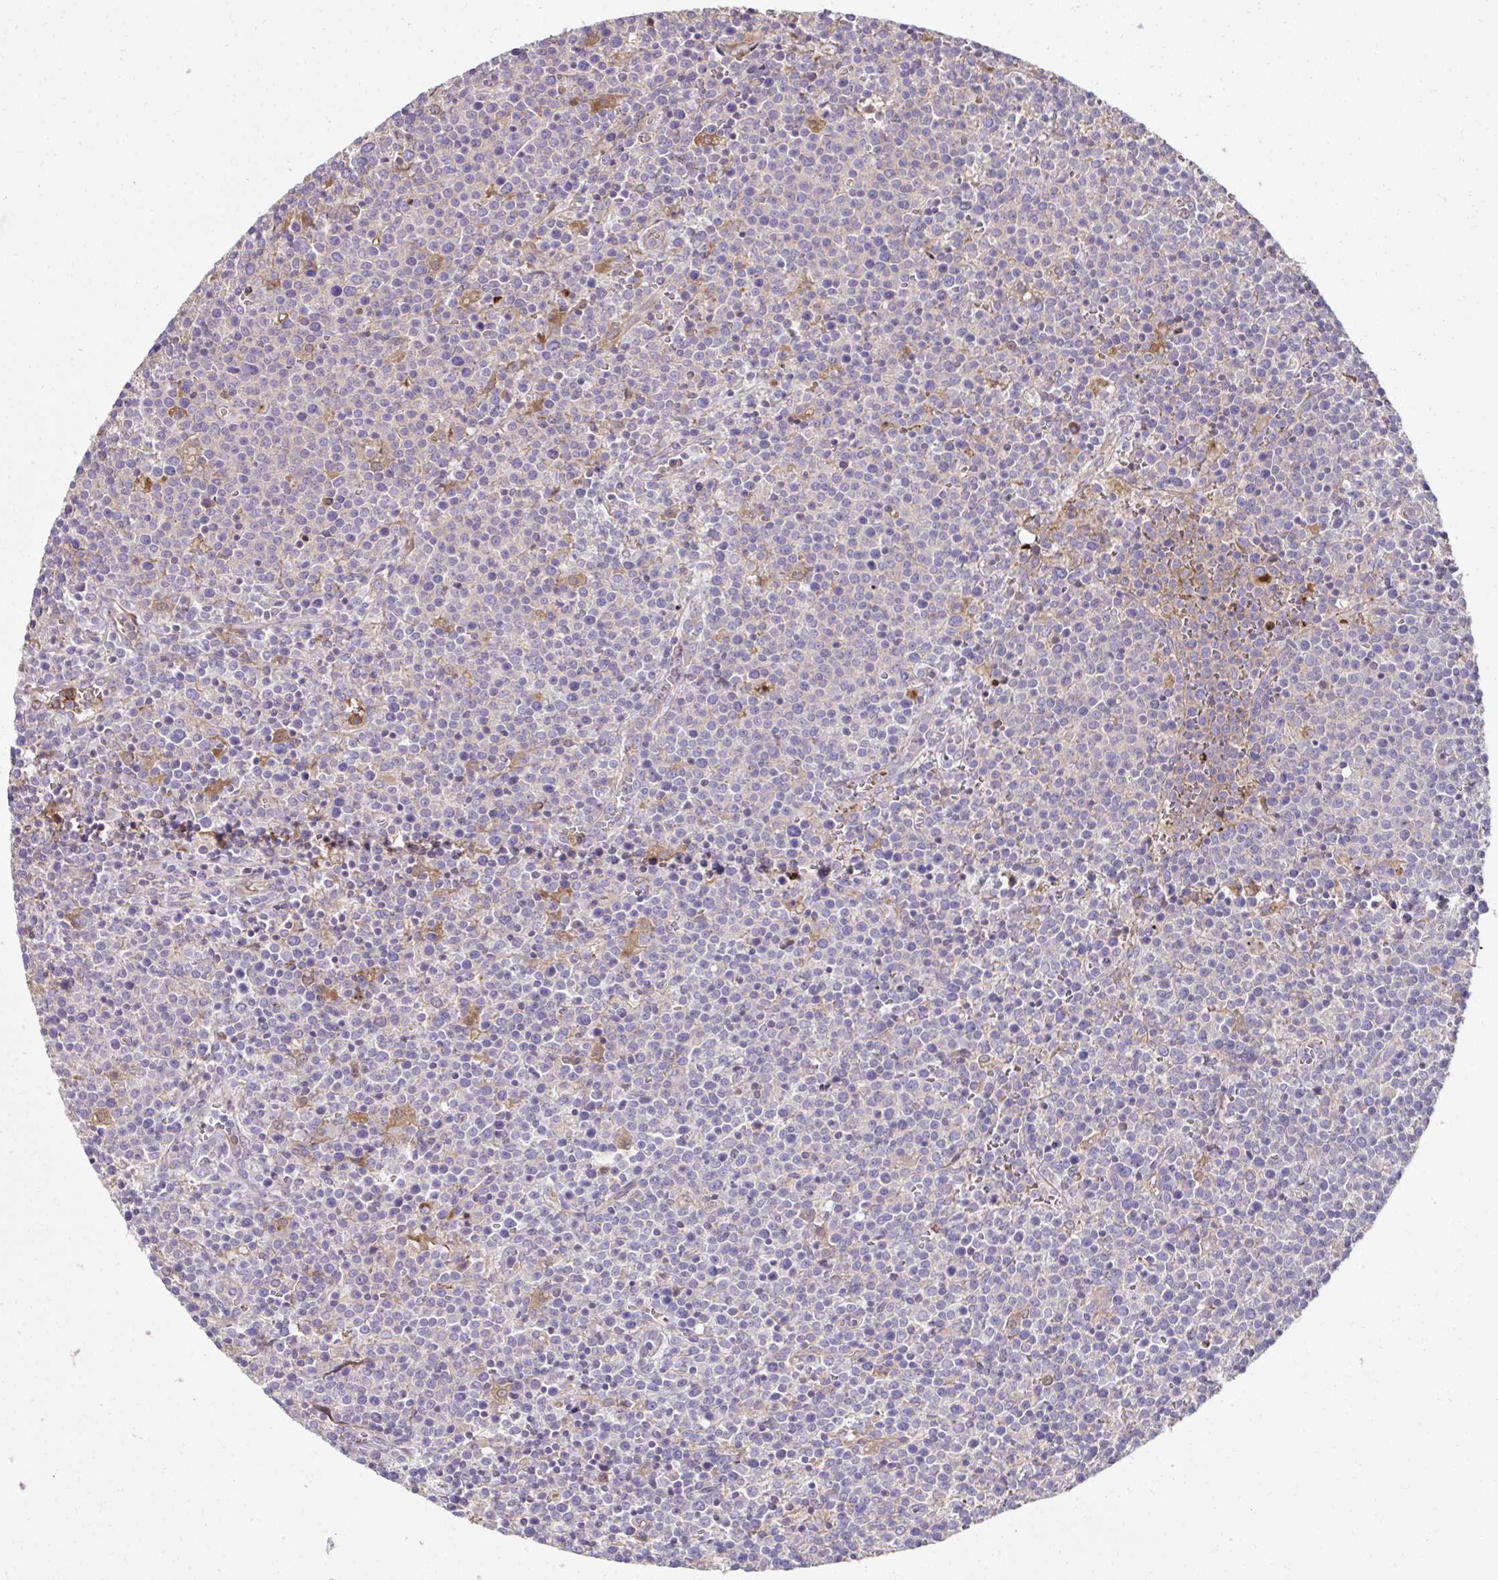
{"staining": {"intensity": "negative", "quantity": "none", "location": "none"}, "tissue": "lymphoma", "cell_type": "Tumor cells", "image_type": "cancer", "snomed": [{"axis": "morphology", "description": "Malignant lymphoma, non-Hodgkin's type, High grade"}, {"axis": "topography", "description": "Lymph node"}], "caption": "IHC photomicrograph of malignant lymphoma, non-Hodgkin's type (high-grade) stained for a protein (brown), which reveals no staining in tumor cells.", "gene": "CCDC85C", "patient": {"sex": "male", "age": 61}}